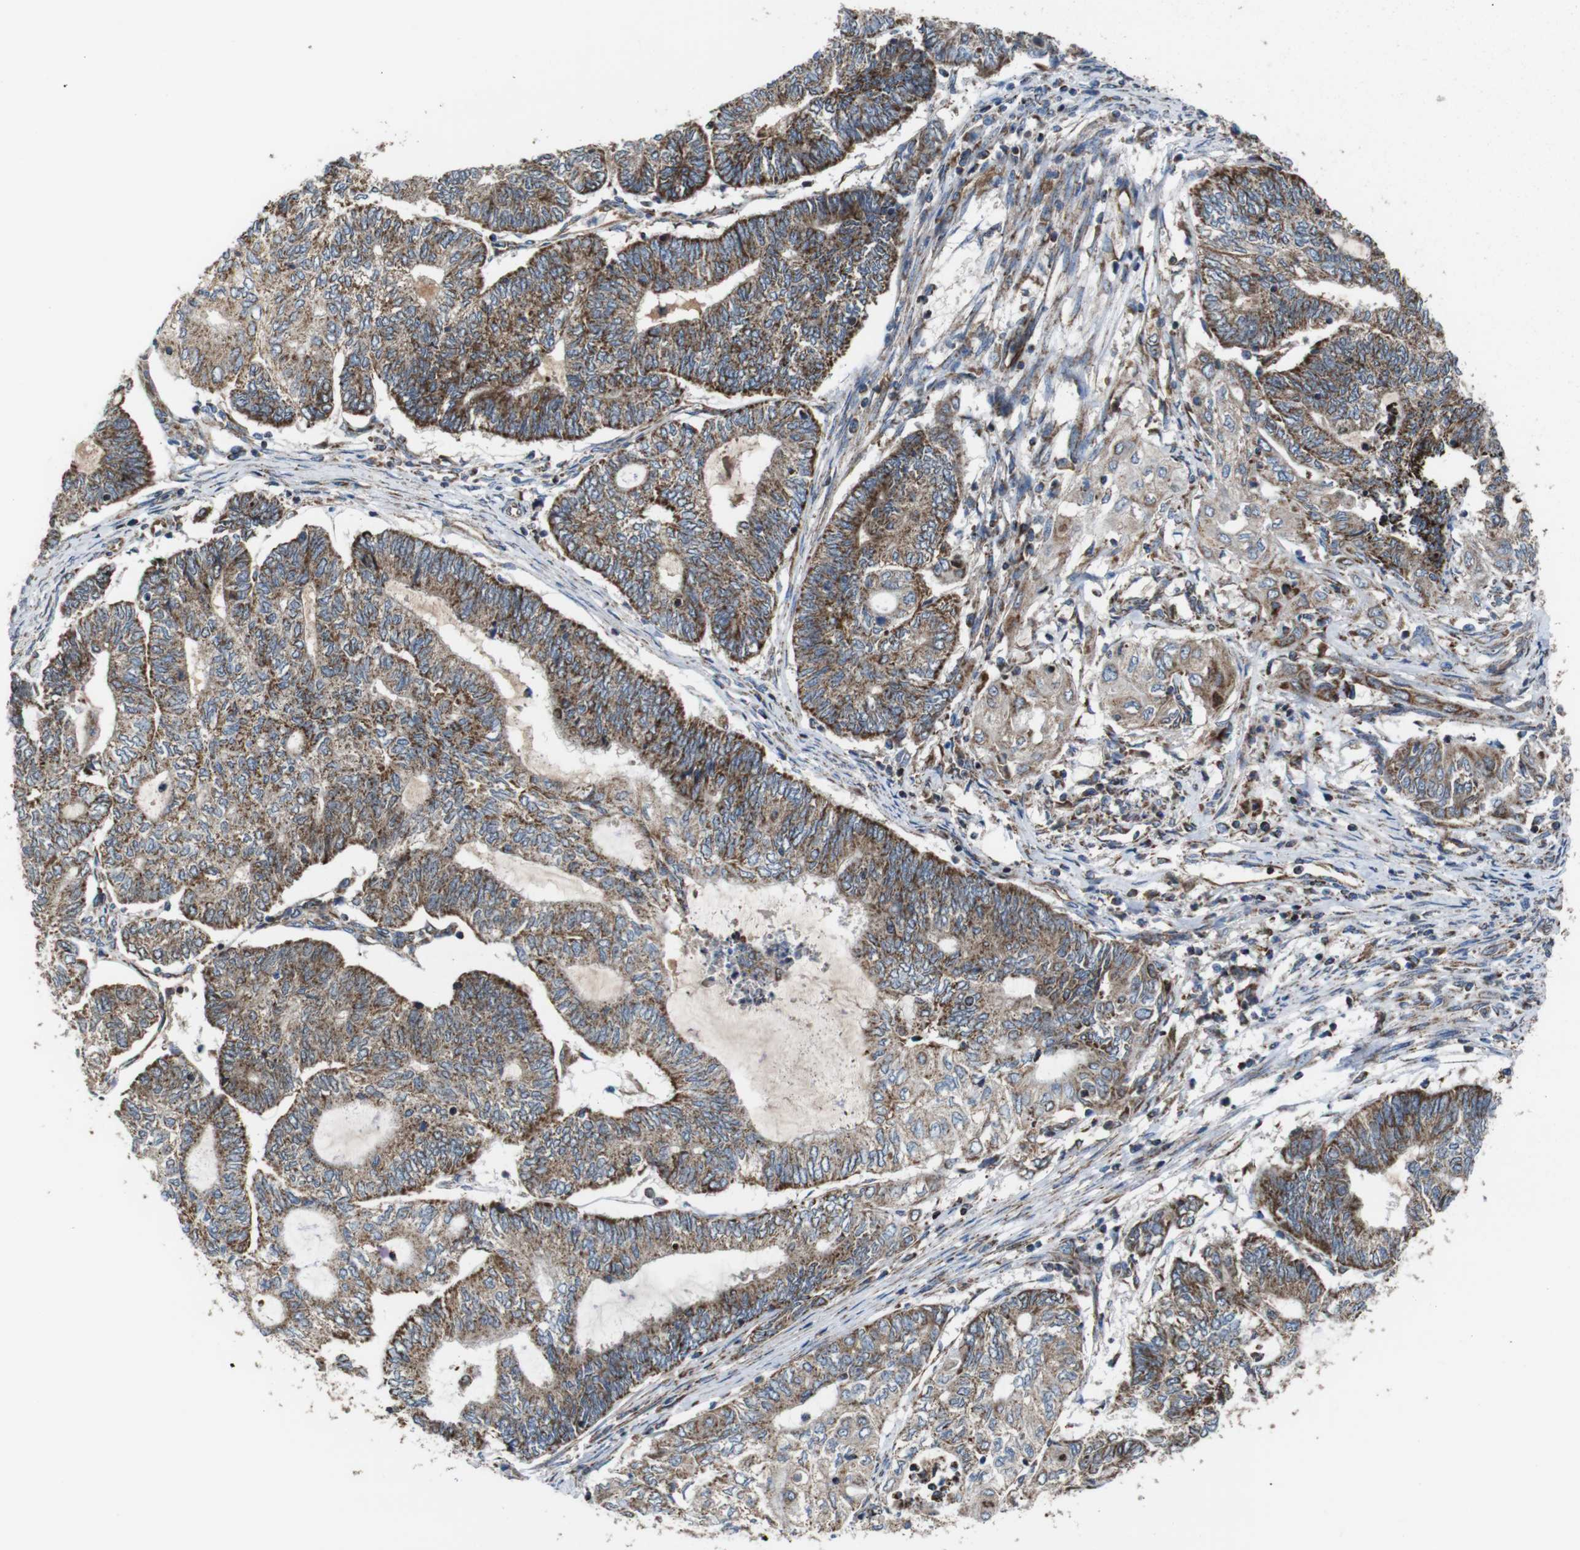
{"staining": {"intensity": "strong", "quantity": "<25%", "location": "cytoplasmic/membranous"}, "tissue": "endometrial cancer", "cell_type": "Tumor cells", "image_type": "cancer", "snomed": [{"axis": "morphology", "description": "Adenocarcinoma, NOS"}, {"axis": "topography", "description": "Uterus"}, {"axis": "topography", "description": "Endometrium"}], "caption": "Immunohistochemistry (IHC) (DAB (3,3'-diaminobenzidine)) staining of human endometrial cancer (adenocarcinoma) demonstrates strong cytoplasmic/membranous protein staining in about <25% of tumor cells. (Stains: DAB in brown, nuclei in blue, Microscopy: brightfield microscopy at high magnification).", "gene": "HK1", "patient": {"sex": "female", "age": 70}}